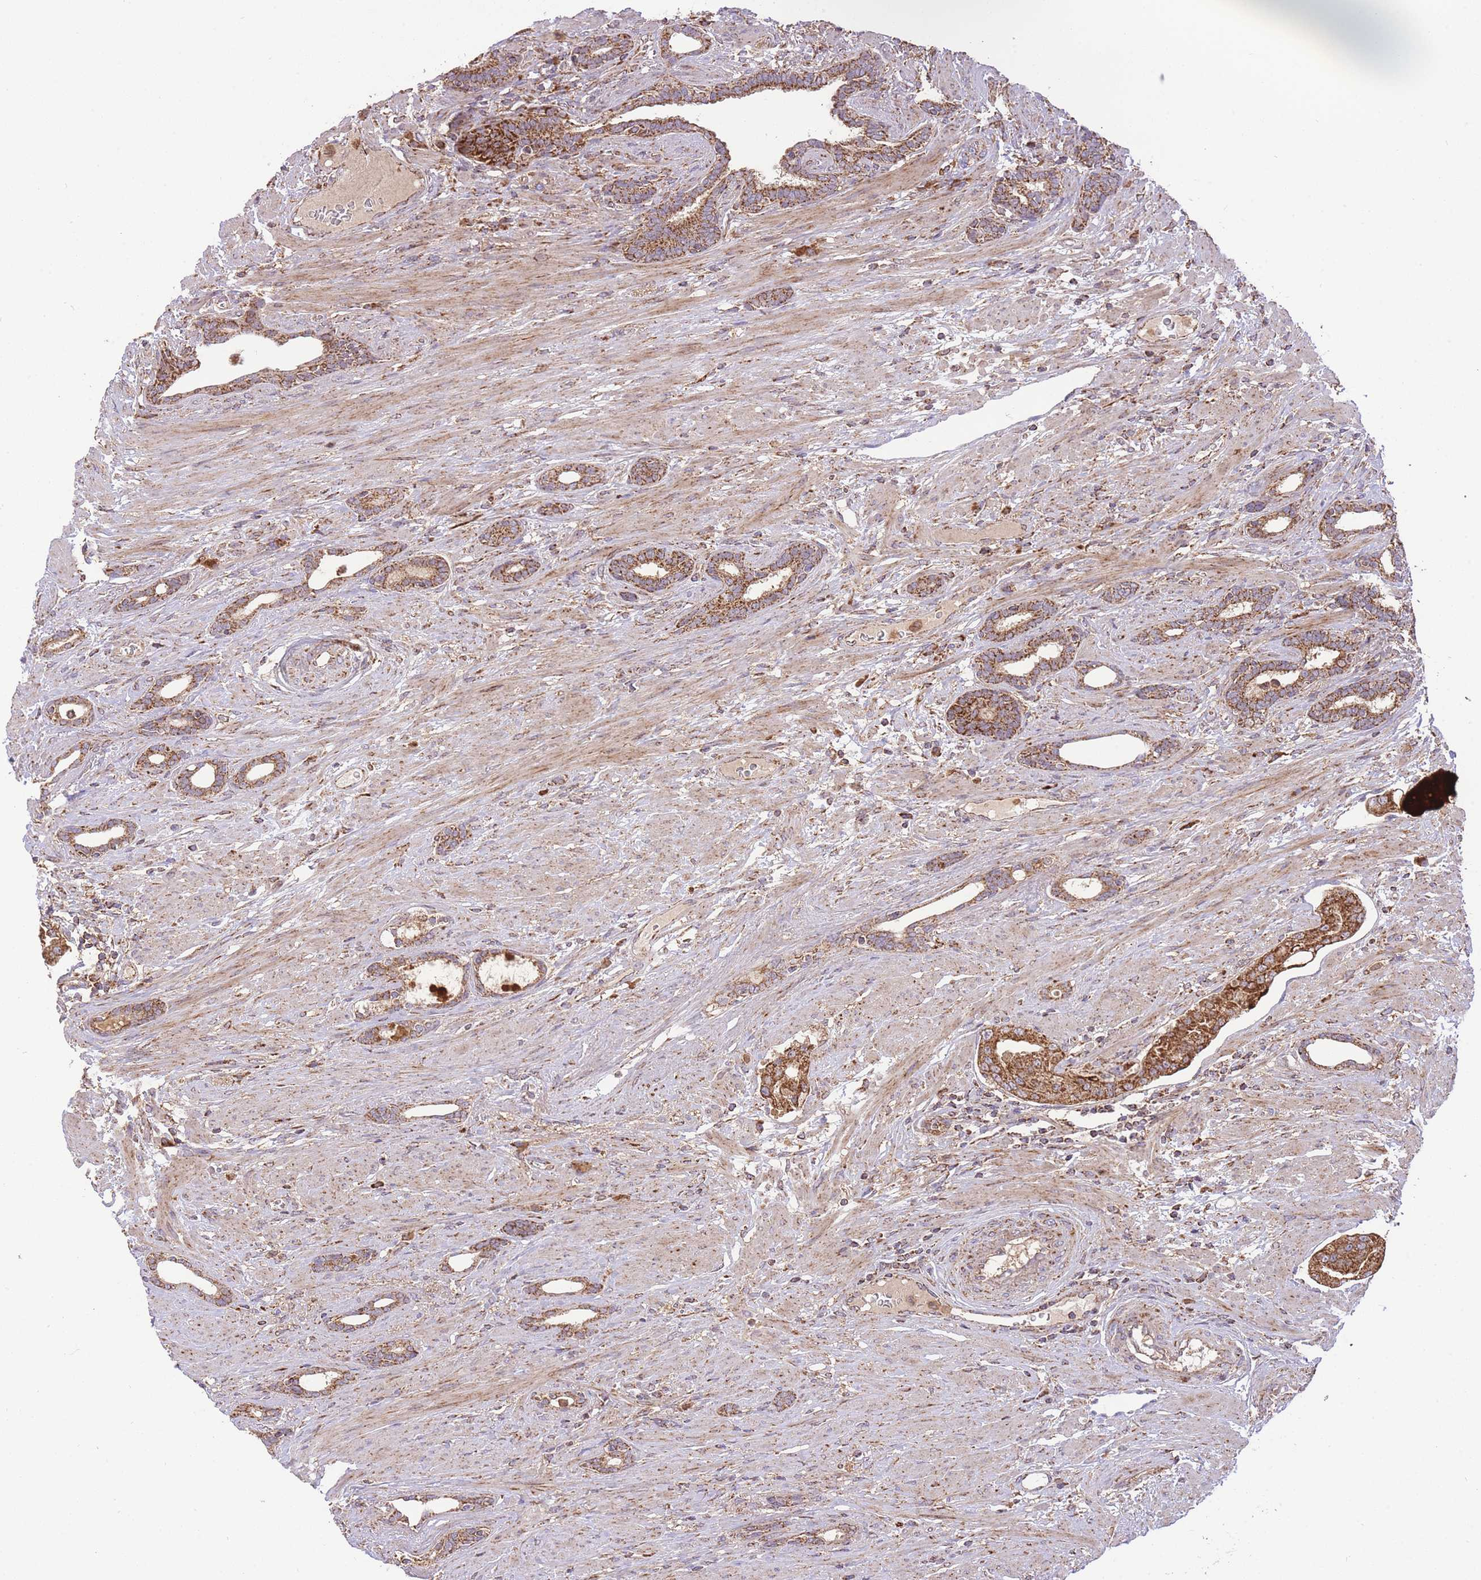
{"staining": {"intensity": "strong", "quantity": ">75%", "location": "cytoplasmic/membranous"}, "tissue": "prostate cancer", "cell_type": "Tumor cells", "image_type": "cancer", "snomed": [{"axis": "morphology", "description": "Adenocarcinoma, High grade"}, {"axis": "topography", "description": "Prostate"}], "caption": "Protein expression analysis of high-grade adenocarcinoma (prostate) exhibits strong cytoplasmic/membranous staining in approximately >75% of tumor cells.", "gene": "PREP", "patient": {"sex": "male", "age": 69}}